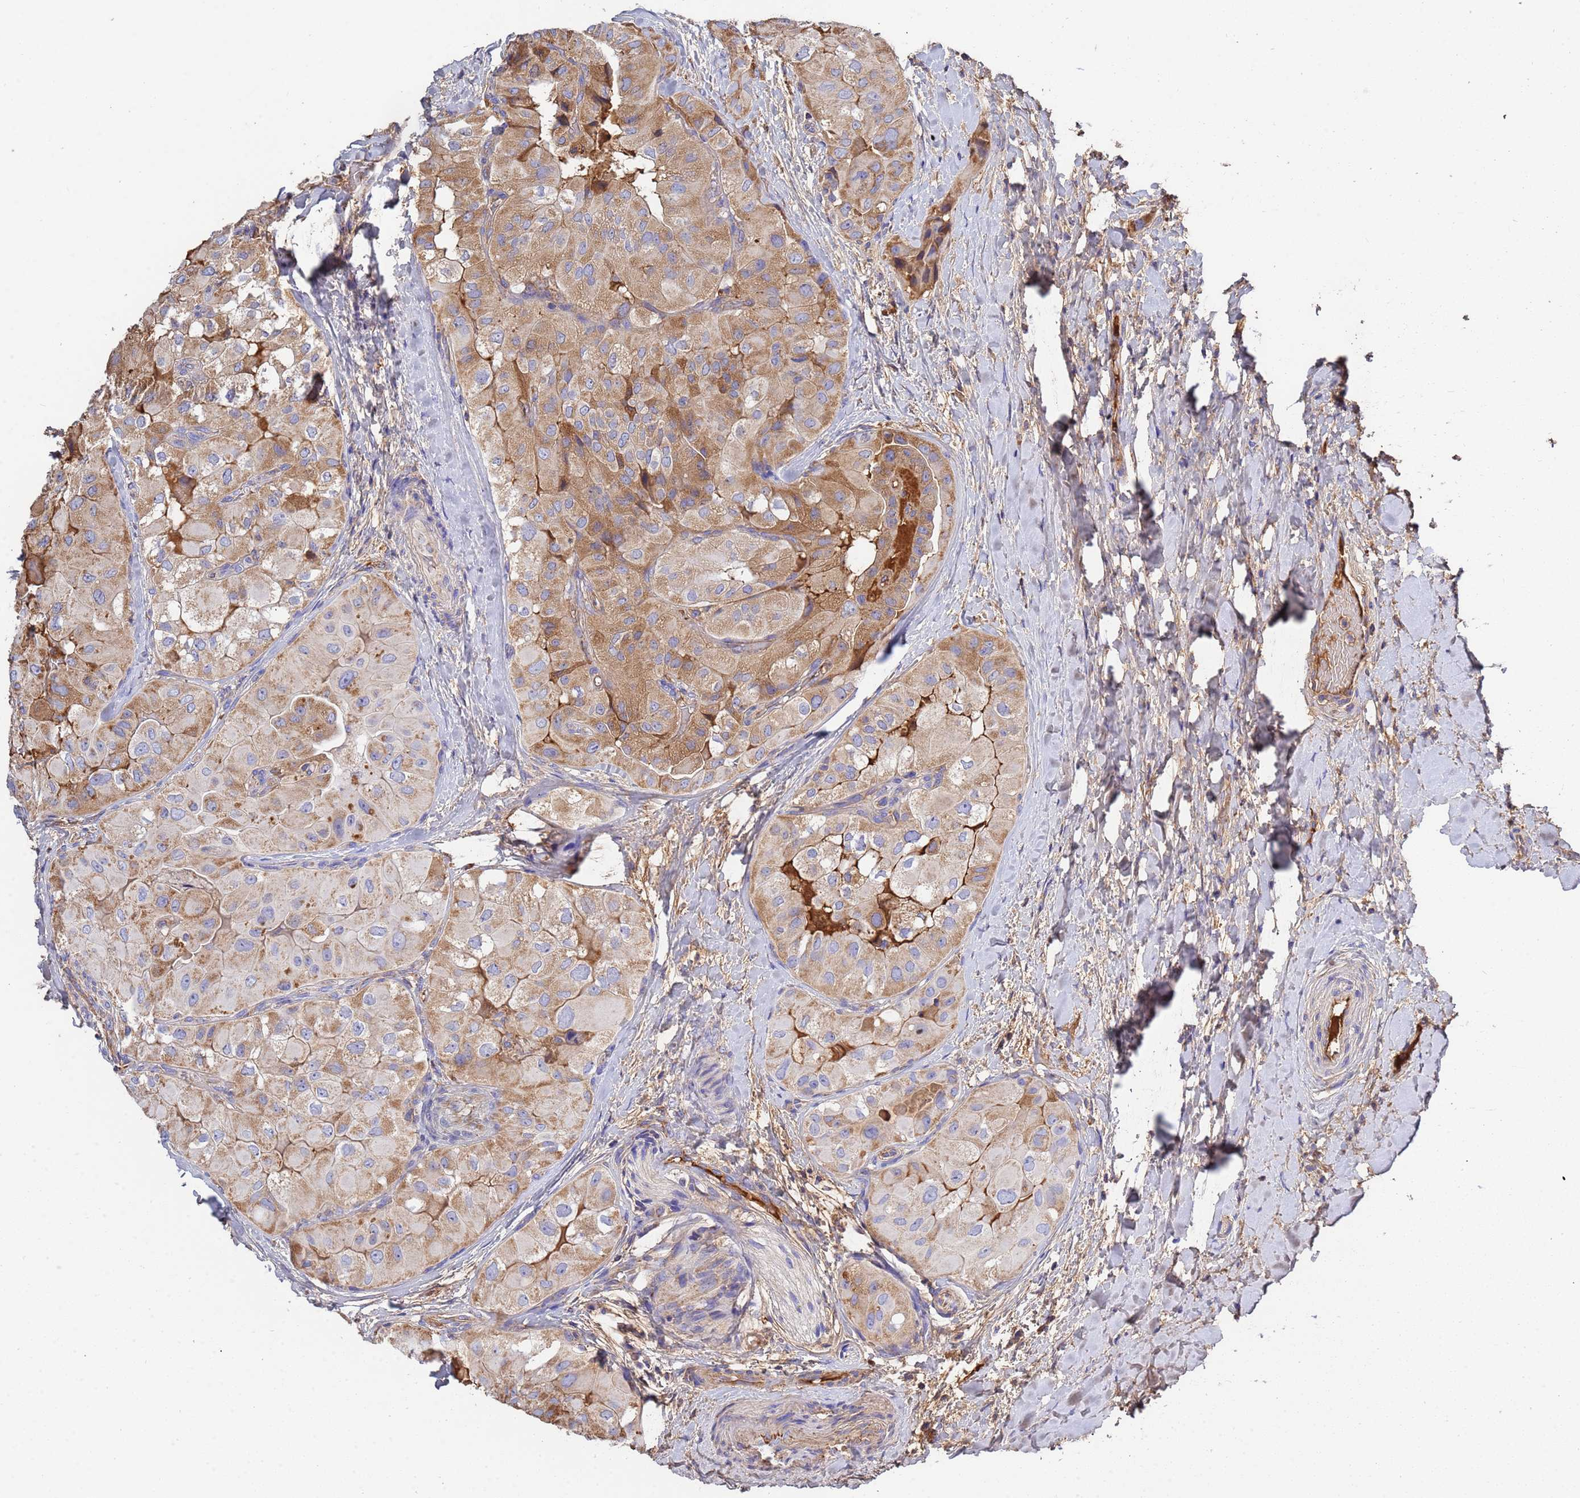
{"staining": {"intensity": "moderate", "quantity": ">75%", "location": "cytoplasmic/membranous"}, "tissue": "thyroid cancer", "cell_type": "Tumor cells", "image_type": "cancer", "snomed": [{"axis": "morphology", "description": "Normal tissue, NOS"}, {"axis": "morphology", "description": "Papillary adenocarcinoma, NOS"}, {"axis": "topography", "description": "Thyroid gland"}], "caption": "A high-resolution image shows immunohistochemistry staining of papillary adenocarcinoma (thyroid), which shows moderate cytoplasmic/membranous expression in approximately >75% of tumor cells.", "gene": "GLUD1", "patient": {"sex": "female", "age": 59}}